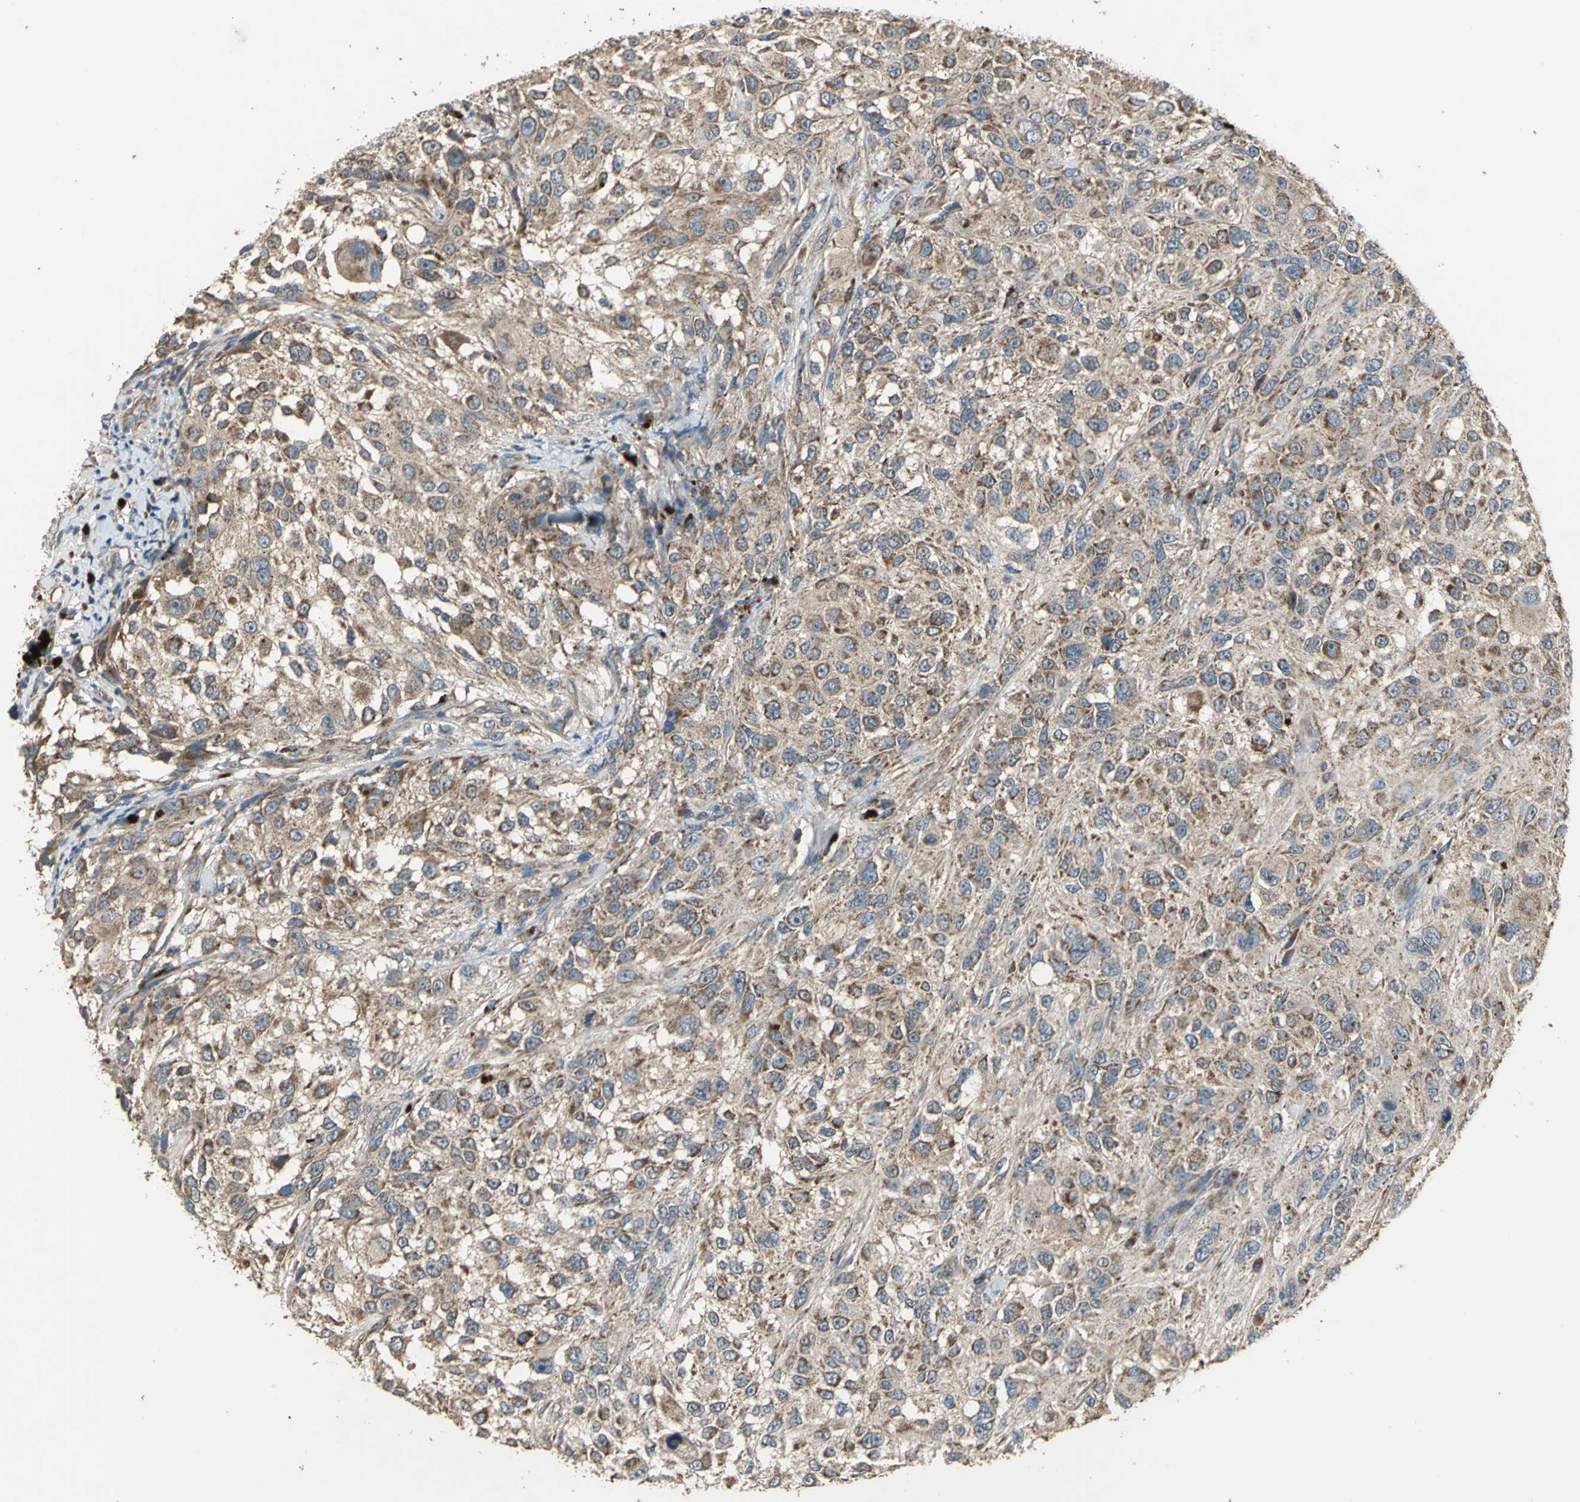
{"staining": {"intensity": "strong", "quantity": ">75%", "location": "cytoplasmic/membranous"}, "tissue": "melanoma", "cell_type": "Tumor cells", "image_type": "cancer", "snomed": [{"axis": "morphology", "description": "Necrosis, NOS"}, {"axis": "morphology", "description": "Malignant melanoma, NOS"}, {"axis": "topography", "description": "Skin"}], "caption": "High-magnification brightfield microscopy of malignant melanoma stained with DAB (brown) and counterstained with hematoxylin (blue). tumor cells exhibit strong cytoplasmic/membranous staining is appreciated in about>75% of cells. The staining was performed using DAB (3,3'-diaminobenzidine) to visualize the protein expression in brown, while the nuclei were stained in blue with hematoxylin (Magnification: 20x).", "gene": "POLRMT", "patient": {"sex": "female", "age": 87}}